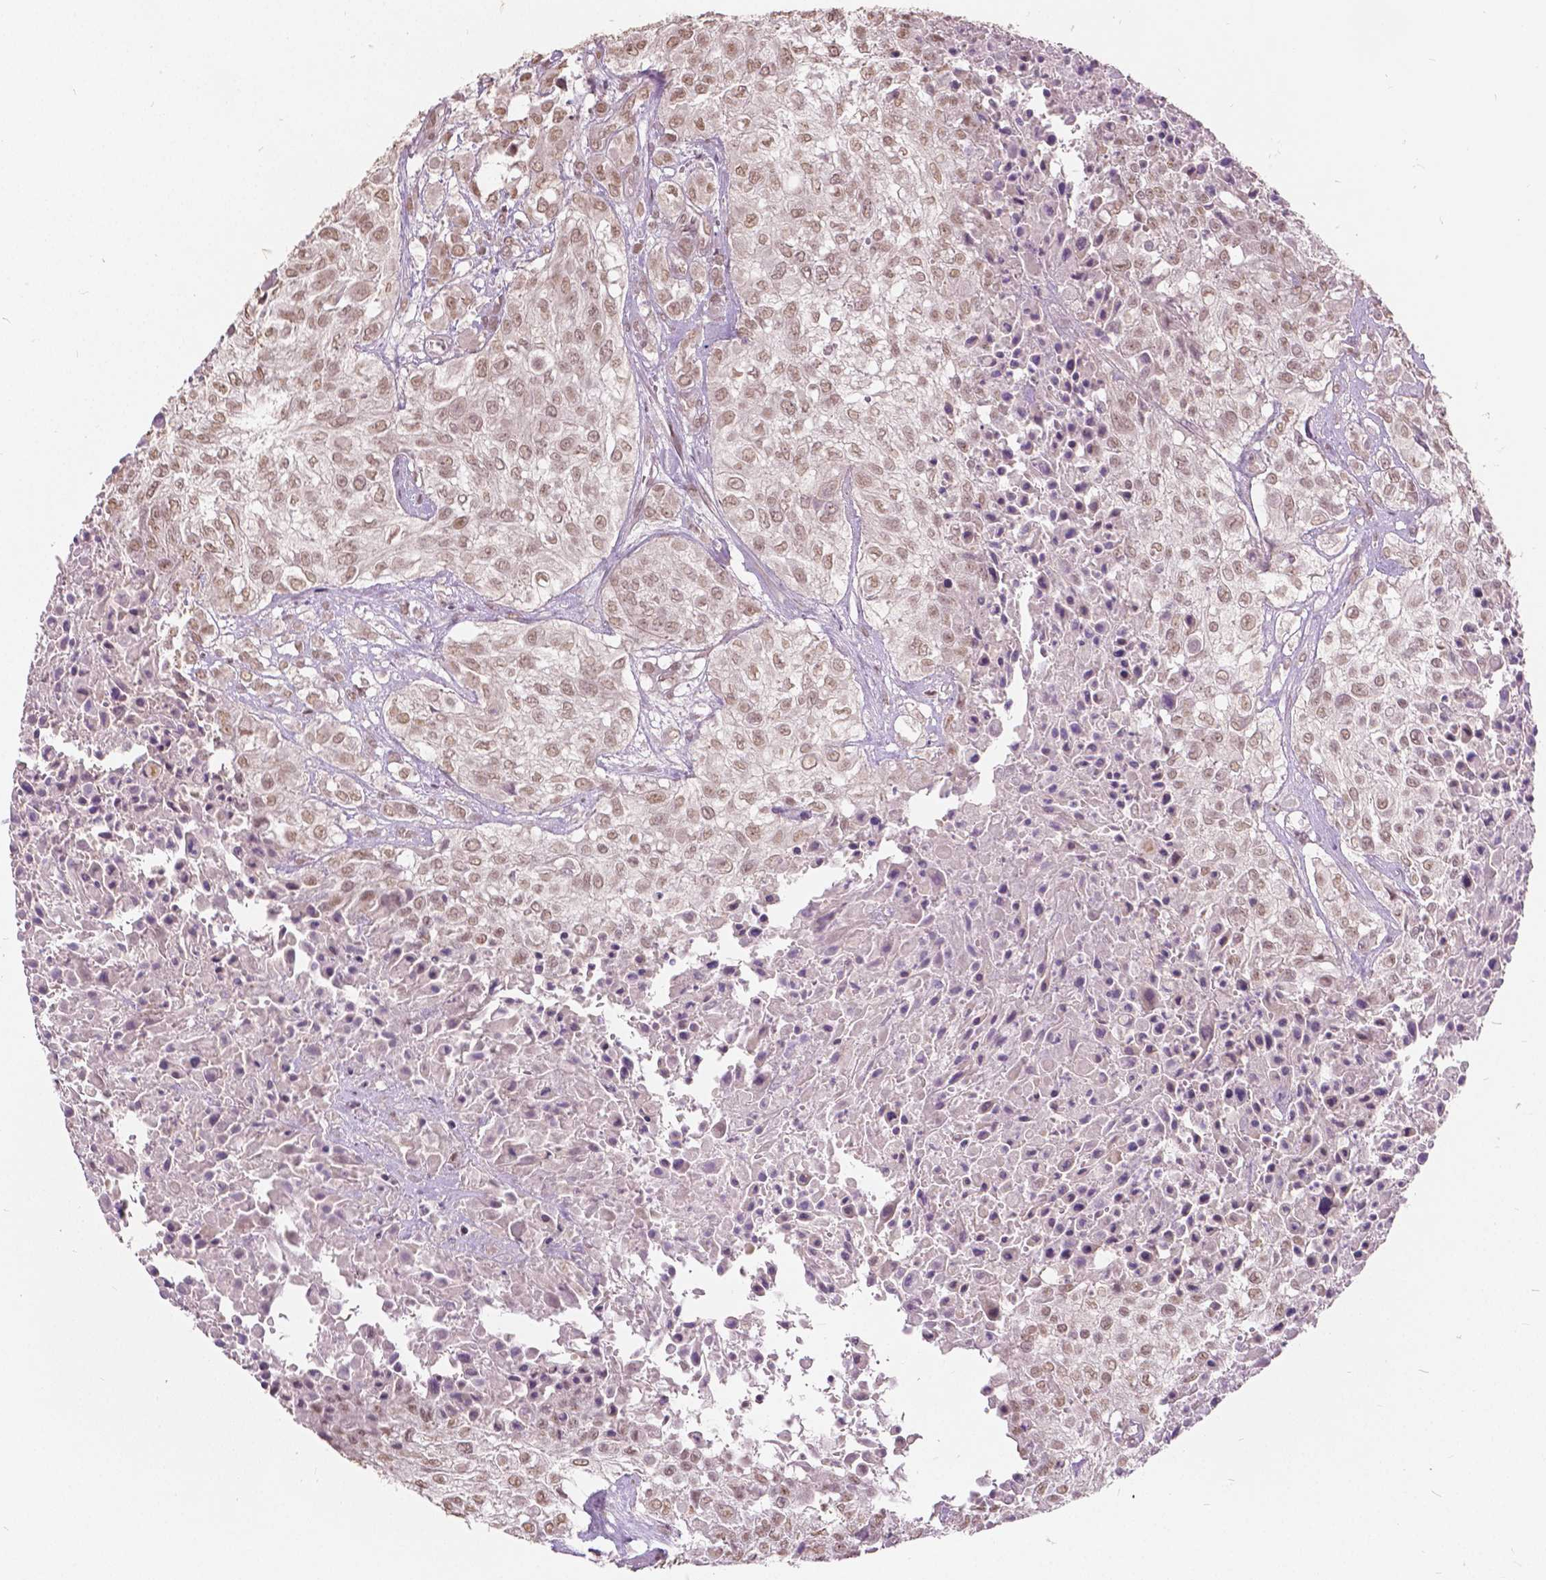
{"staining": {"intensity": "moderate", "quantity": ">75%", "location": "nuclear"}, "tissue": "urothelial cancer", "cell_type": "Tumor cells", "image_type": "cancer", "snomed": [{"axis": "morphology", "description": "Urothelial carcinoma, High grade"}, {"axis": "topography", "description": "Urinary bladder"}], "caption": "Urothelial carcinoma (high-grade) tissue reveals moderate nuclear positivity in about >75% of tumor cells", "gene": "HOXA10", "patient": {"sex": "male", "age": 57}}